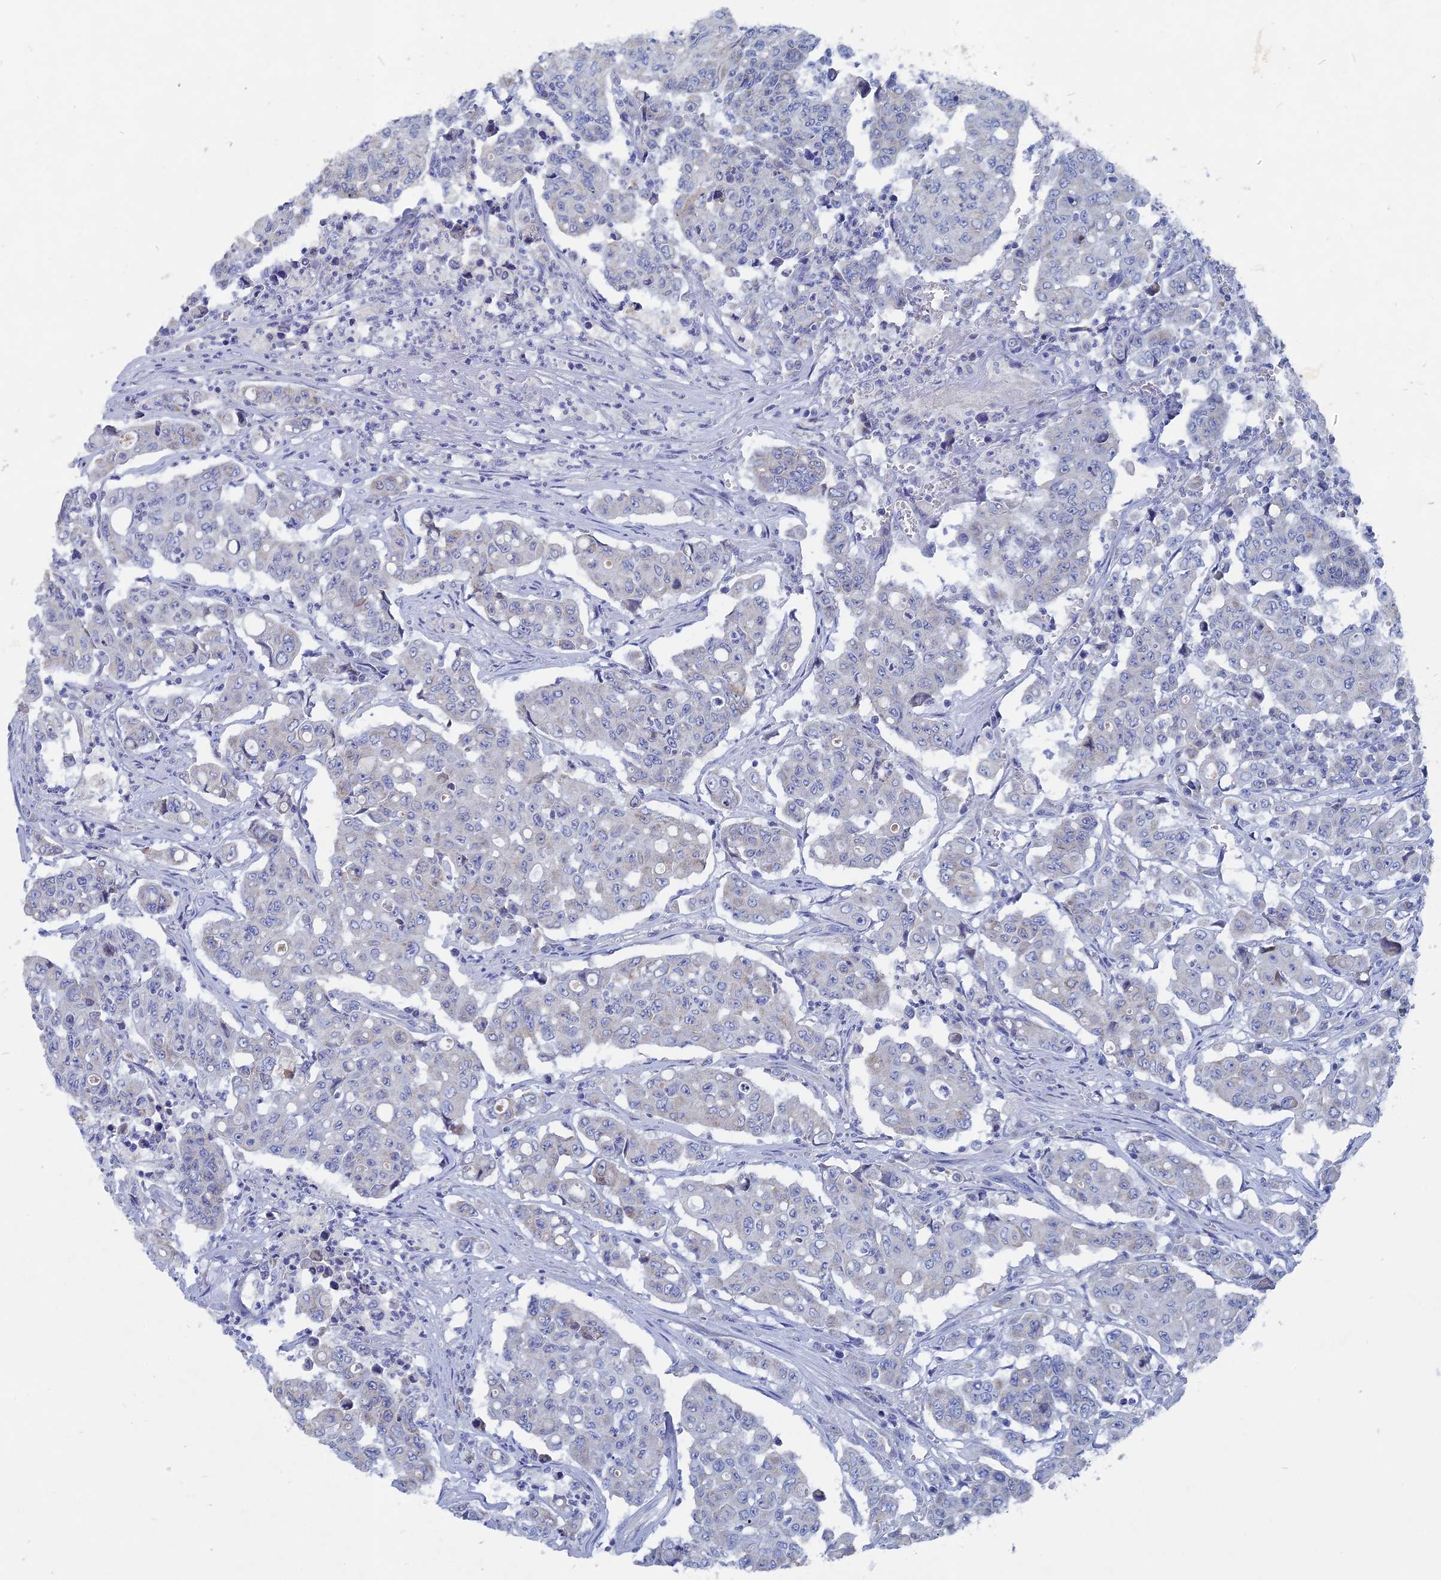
{"staining": {"intensity": "negative", "quantity": "none", "location": "none"}, "tissue": "colorectal cancer", "cell_type": "Tumor cells", "image_type": "cancer", "snomed": [{"axis": "morphology", "description": "Adenocarcinoma, NOS"}, {"axis": "topography", "description": "Colon"}], "caption": "A micrograph of human colorectal cancer (adenocarcinoma) is negative for staining in tumor cells. Nuclei are stained in blue.", "gene": "HIGD1A", "patient": {"sex": "male", "age": 51}}